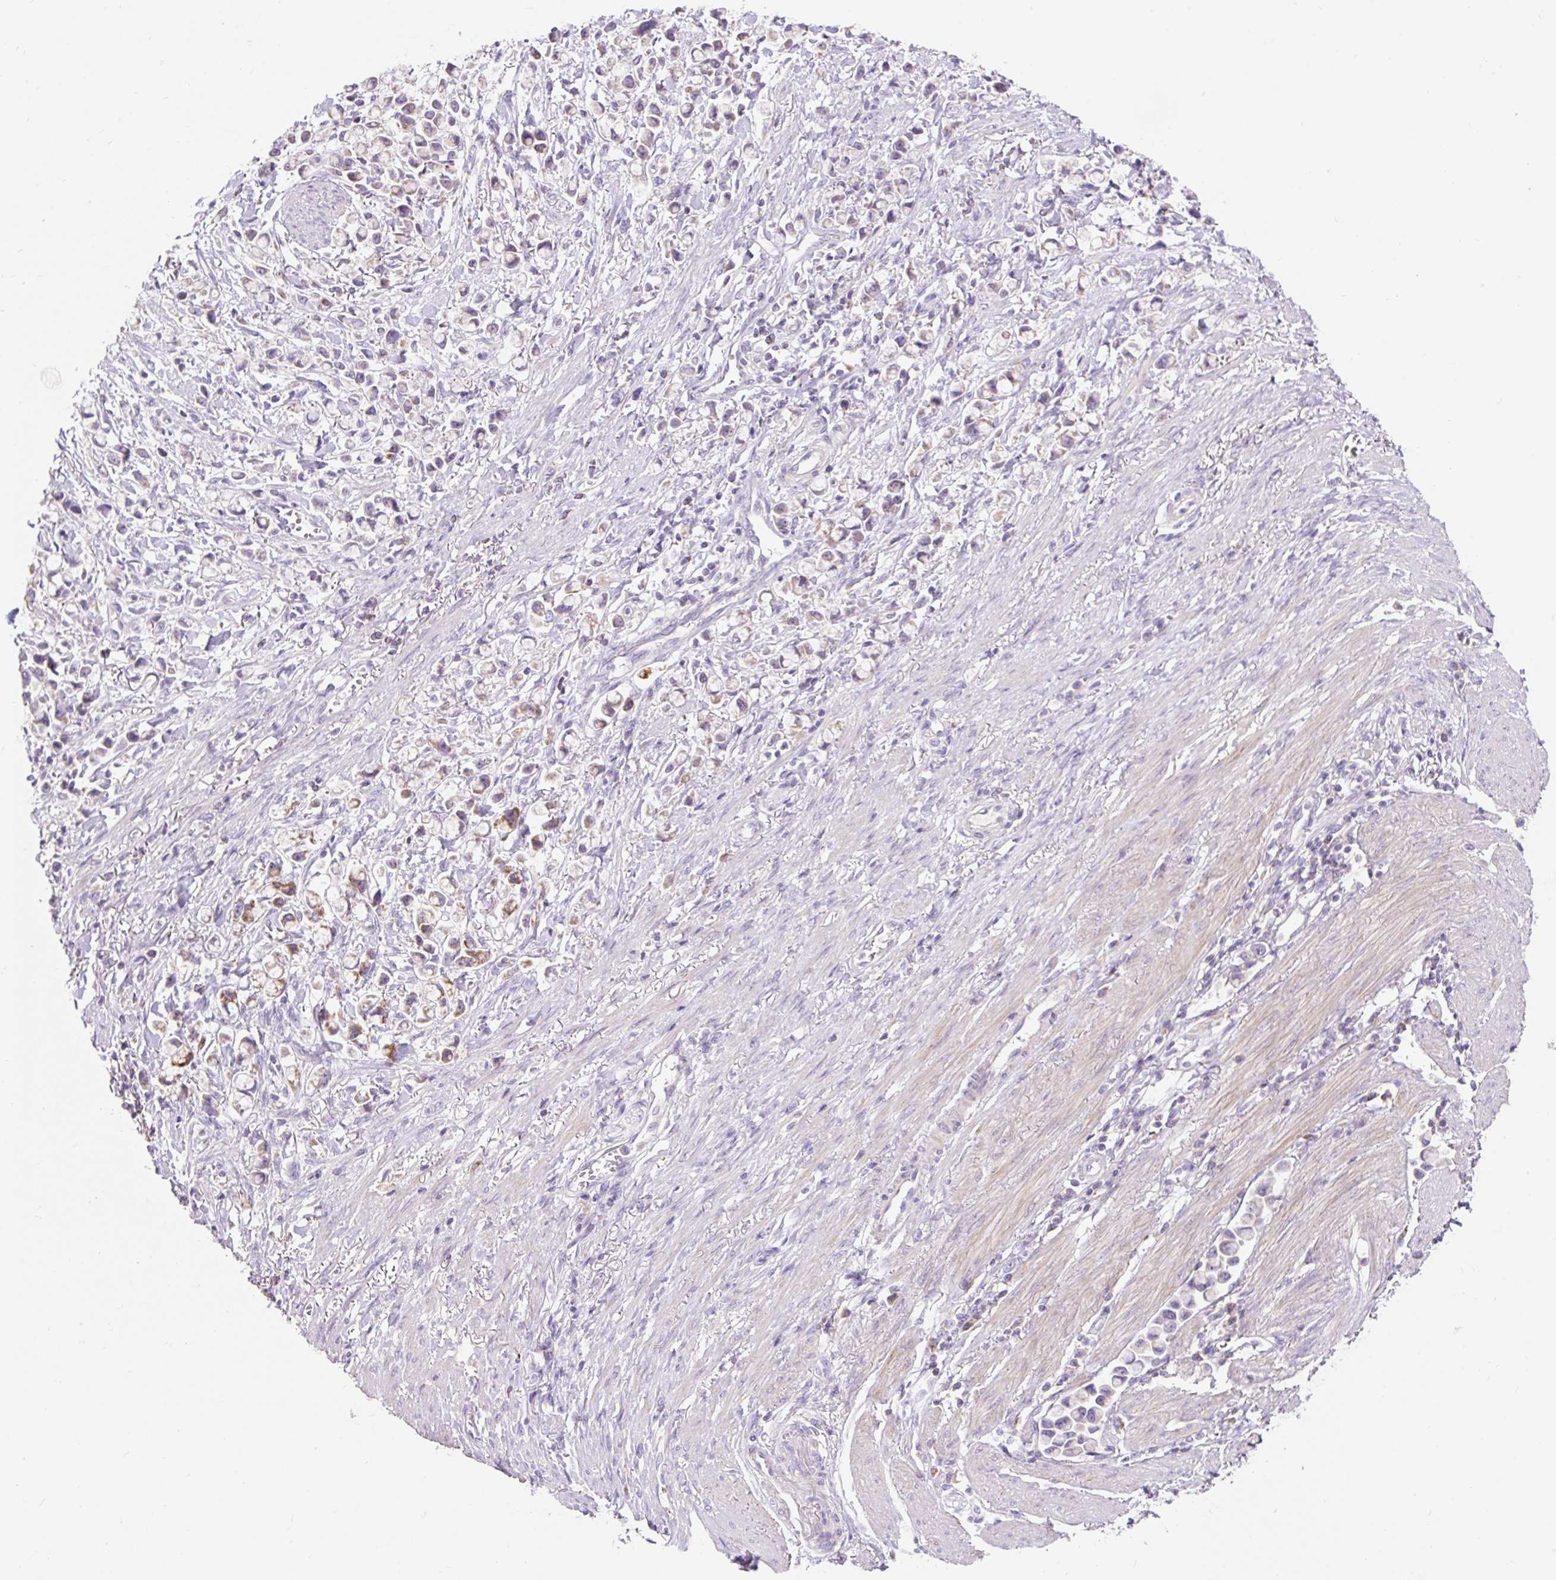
{"staining": {"intensity": "moderate", "quantity": "<25%", "location": "cytoplasmic/membranous"}, "tissue": "stomach cancer", "cell_type": "Tumor cells", "image_type": "cancer", "snomed": [{"axis": "morphology", "description": "Adenocarcinoma, NOS"}, {"axis": "topography", "description": "Stomach"}], "caption": "The immunohistochemical stain labels moderate cytoplasmic/membranous positivity in tumor cells of stomach adenocarcinoma tissue.", "gene": "PMAIP1", "patient": {"sex": "female", "age": 81}}